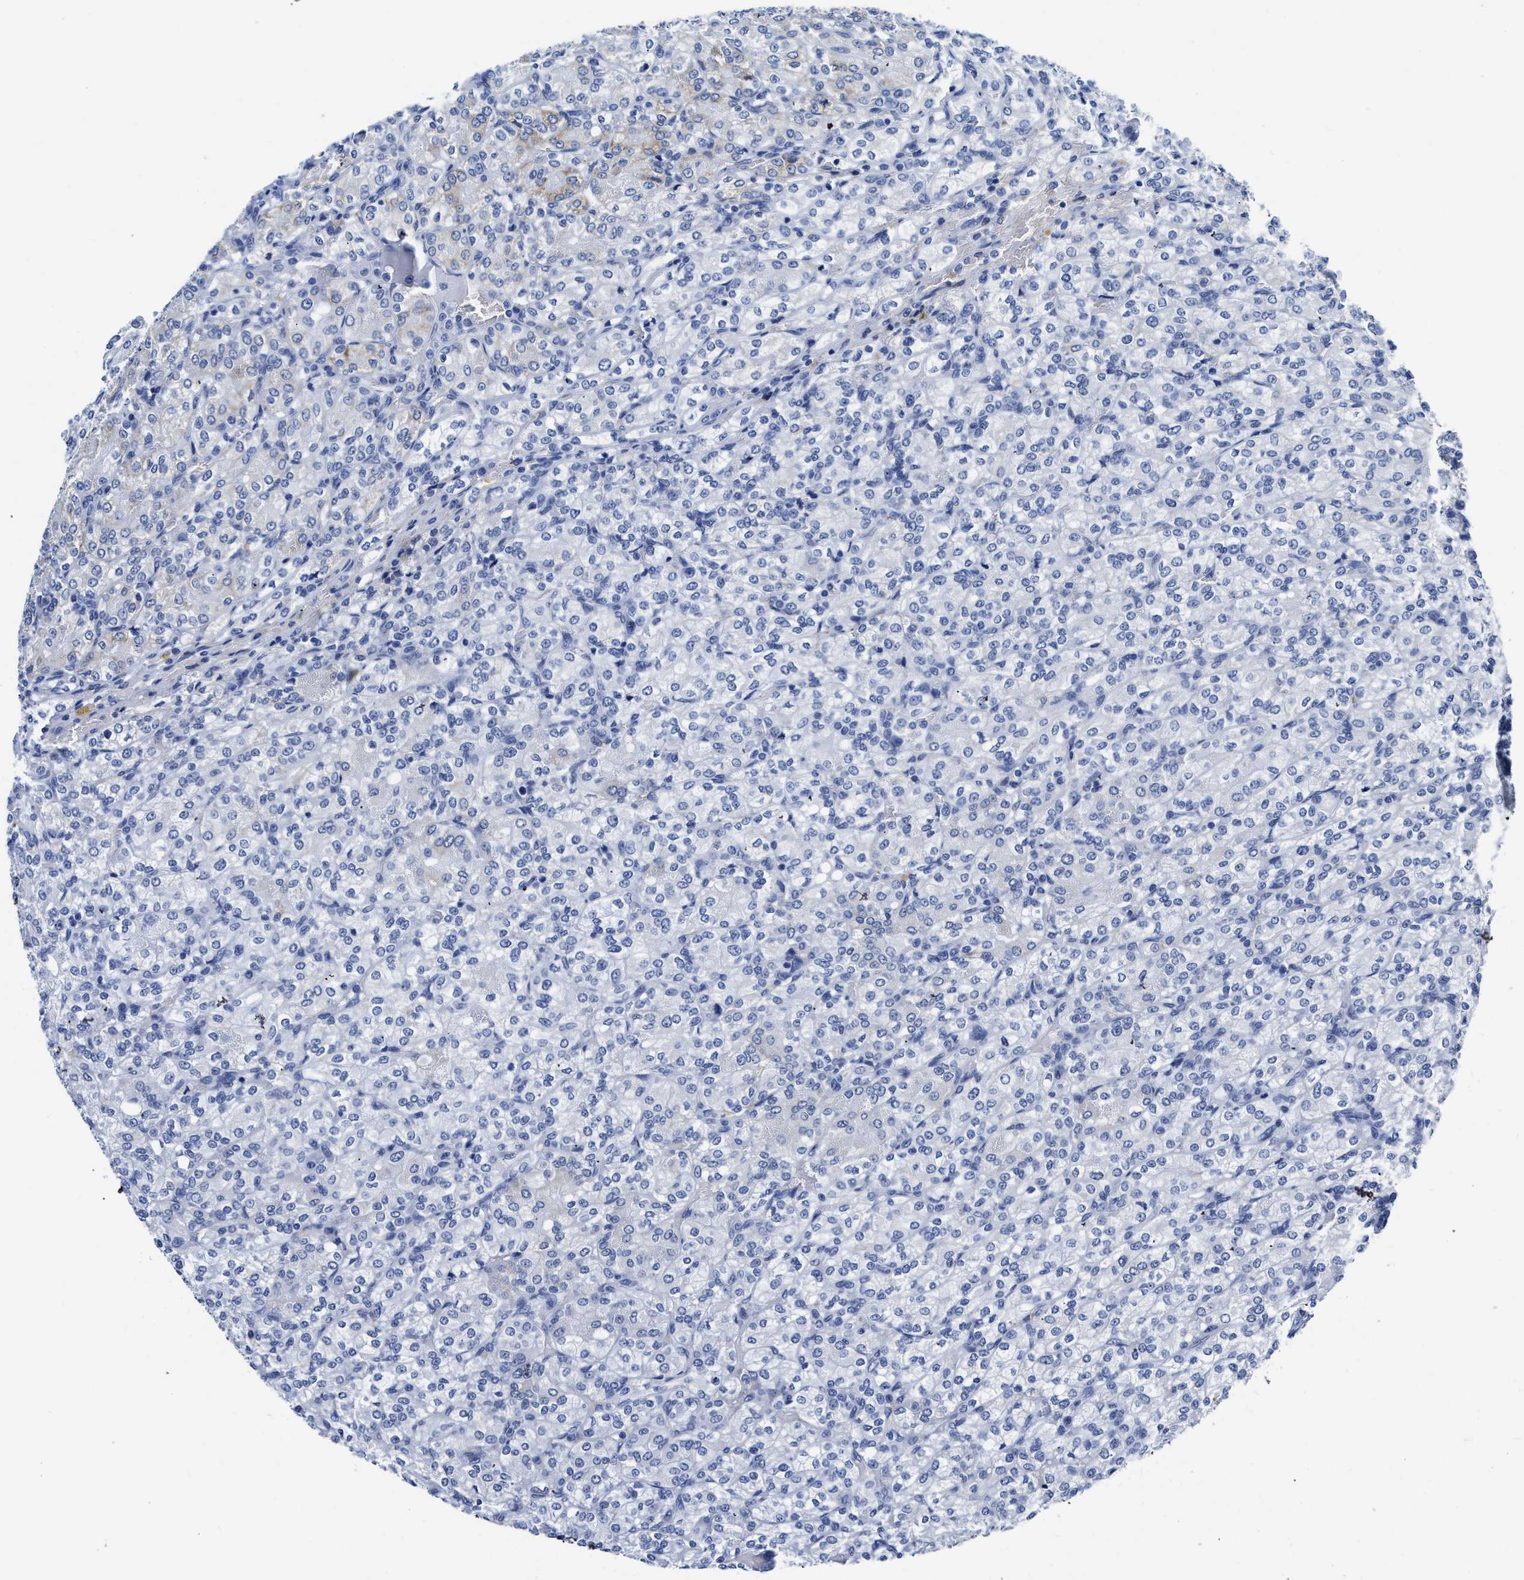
{"staining": {"intensity": "negative", "quantity": "none", "location": "none"}, "tissue": "renal cancer", "cell_type": "Tumor cells", "image_type": "cancer", "snomed": [{"axis": "morphology", "description": "Adenocarcinoma, NOS"}, {"axis": "topography", "description": "Kidney"}], "caption": "A high-resolution photomicrograph shows IHC staining of renal adenocarcinoma, which exhibits no significant staining in tumor cells.", "gene": "KCNMB3", "patient": {"sex": "male", "age": 77}}